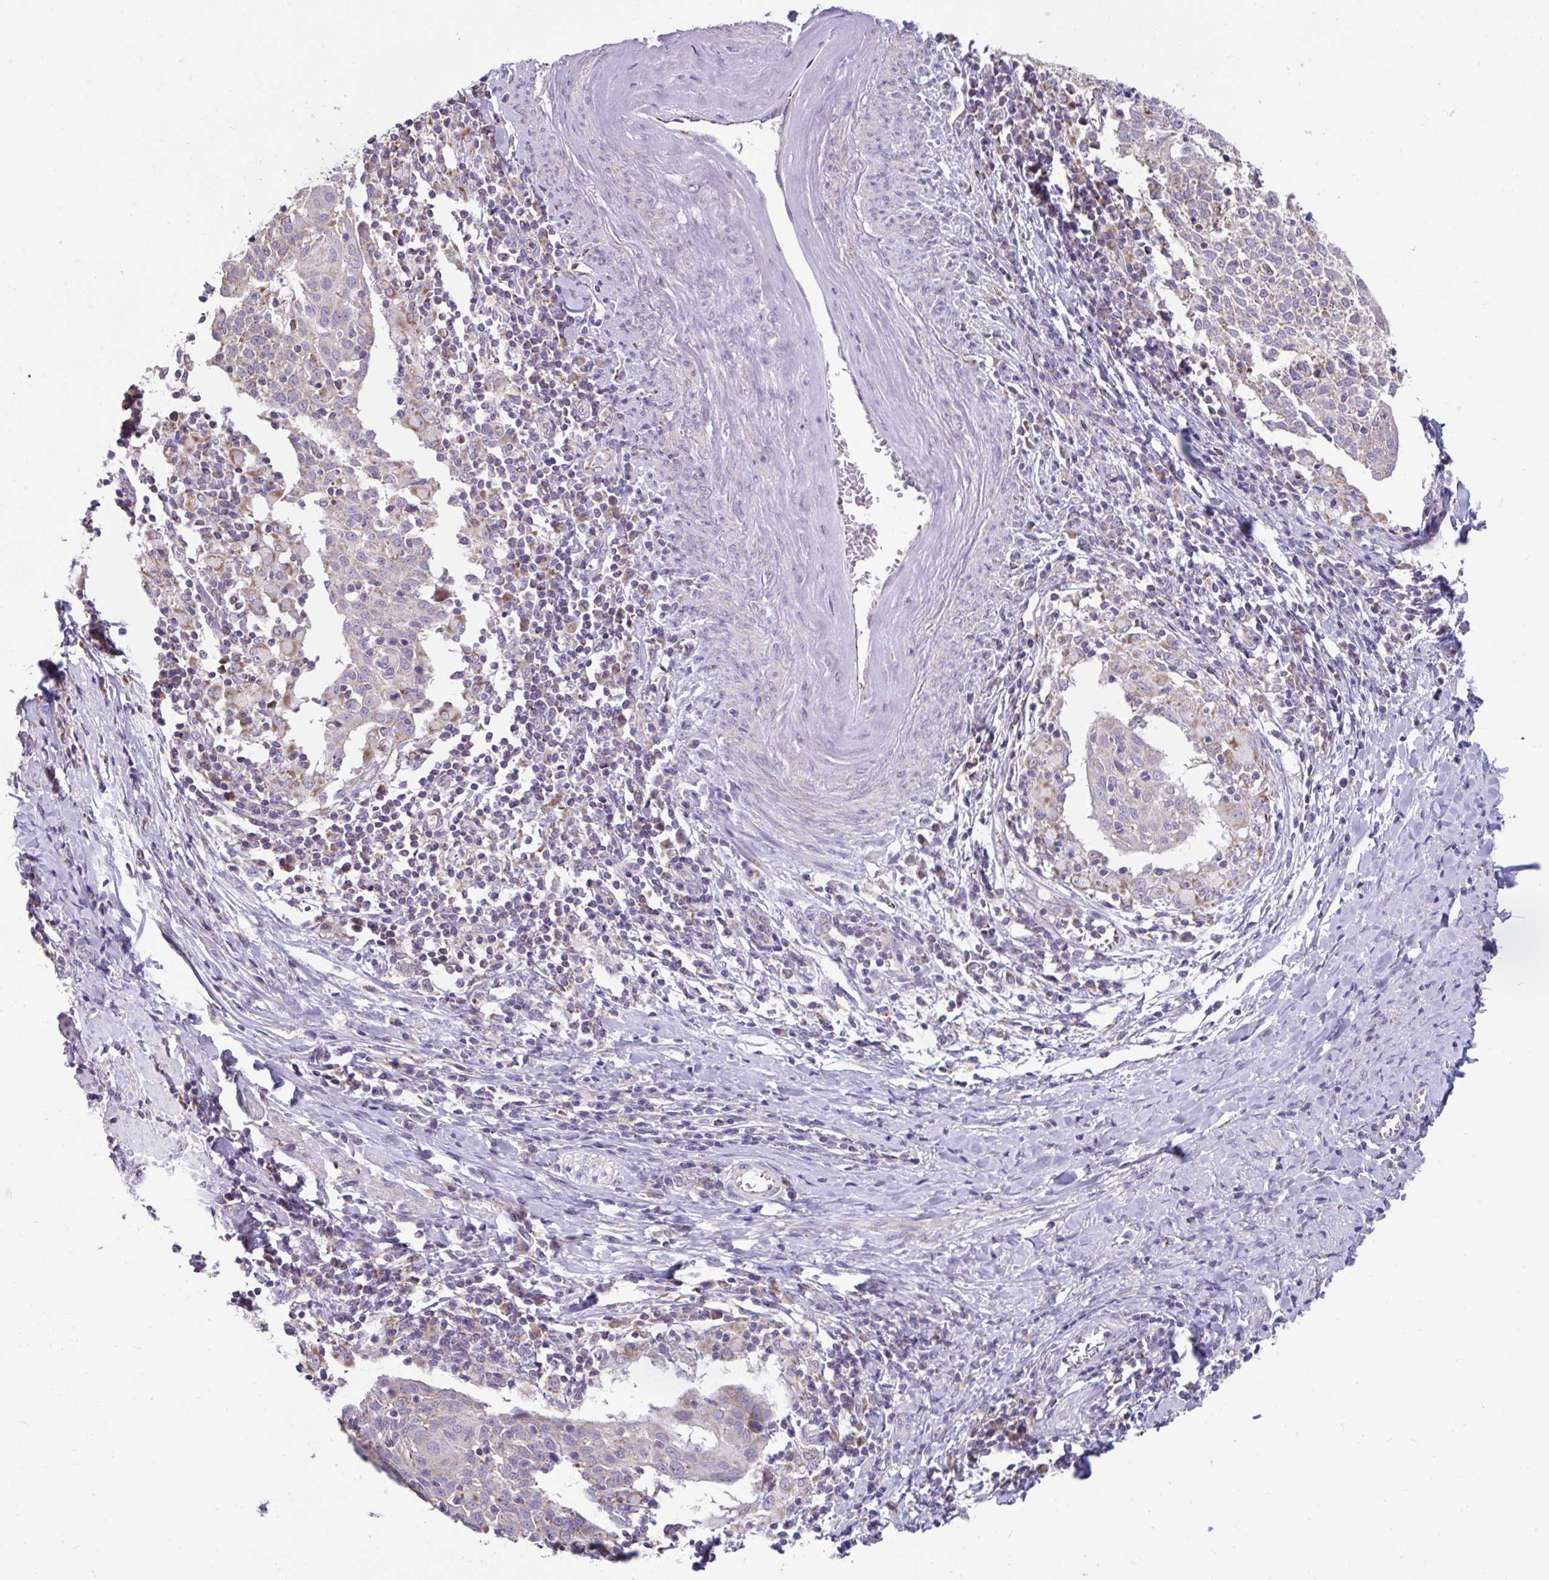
{"staining": {"intensity": "weak", "quantity": "<25%", "location": "cytoplasmic/membranous"}, "tissue": "cervical cancer", "cell_type": "Tumor cells", "image_type": "cancer", "snomed": [{"axis": "morphology", "description": "Squamous cell carcinoma, NOS"}, {"axis": "topography", "description": "Cervix"}], "caption": "Immunohistochemistry histopathology image of cervical cancer (squamous cell carcinoma) stained for a protein (brown), which exhibits no expression in tumor cells.", "gene": "LINGO4", "patient": {"sex": "female", "age": 52}}